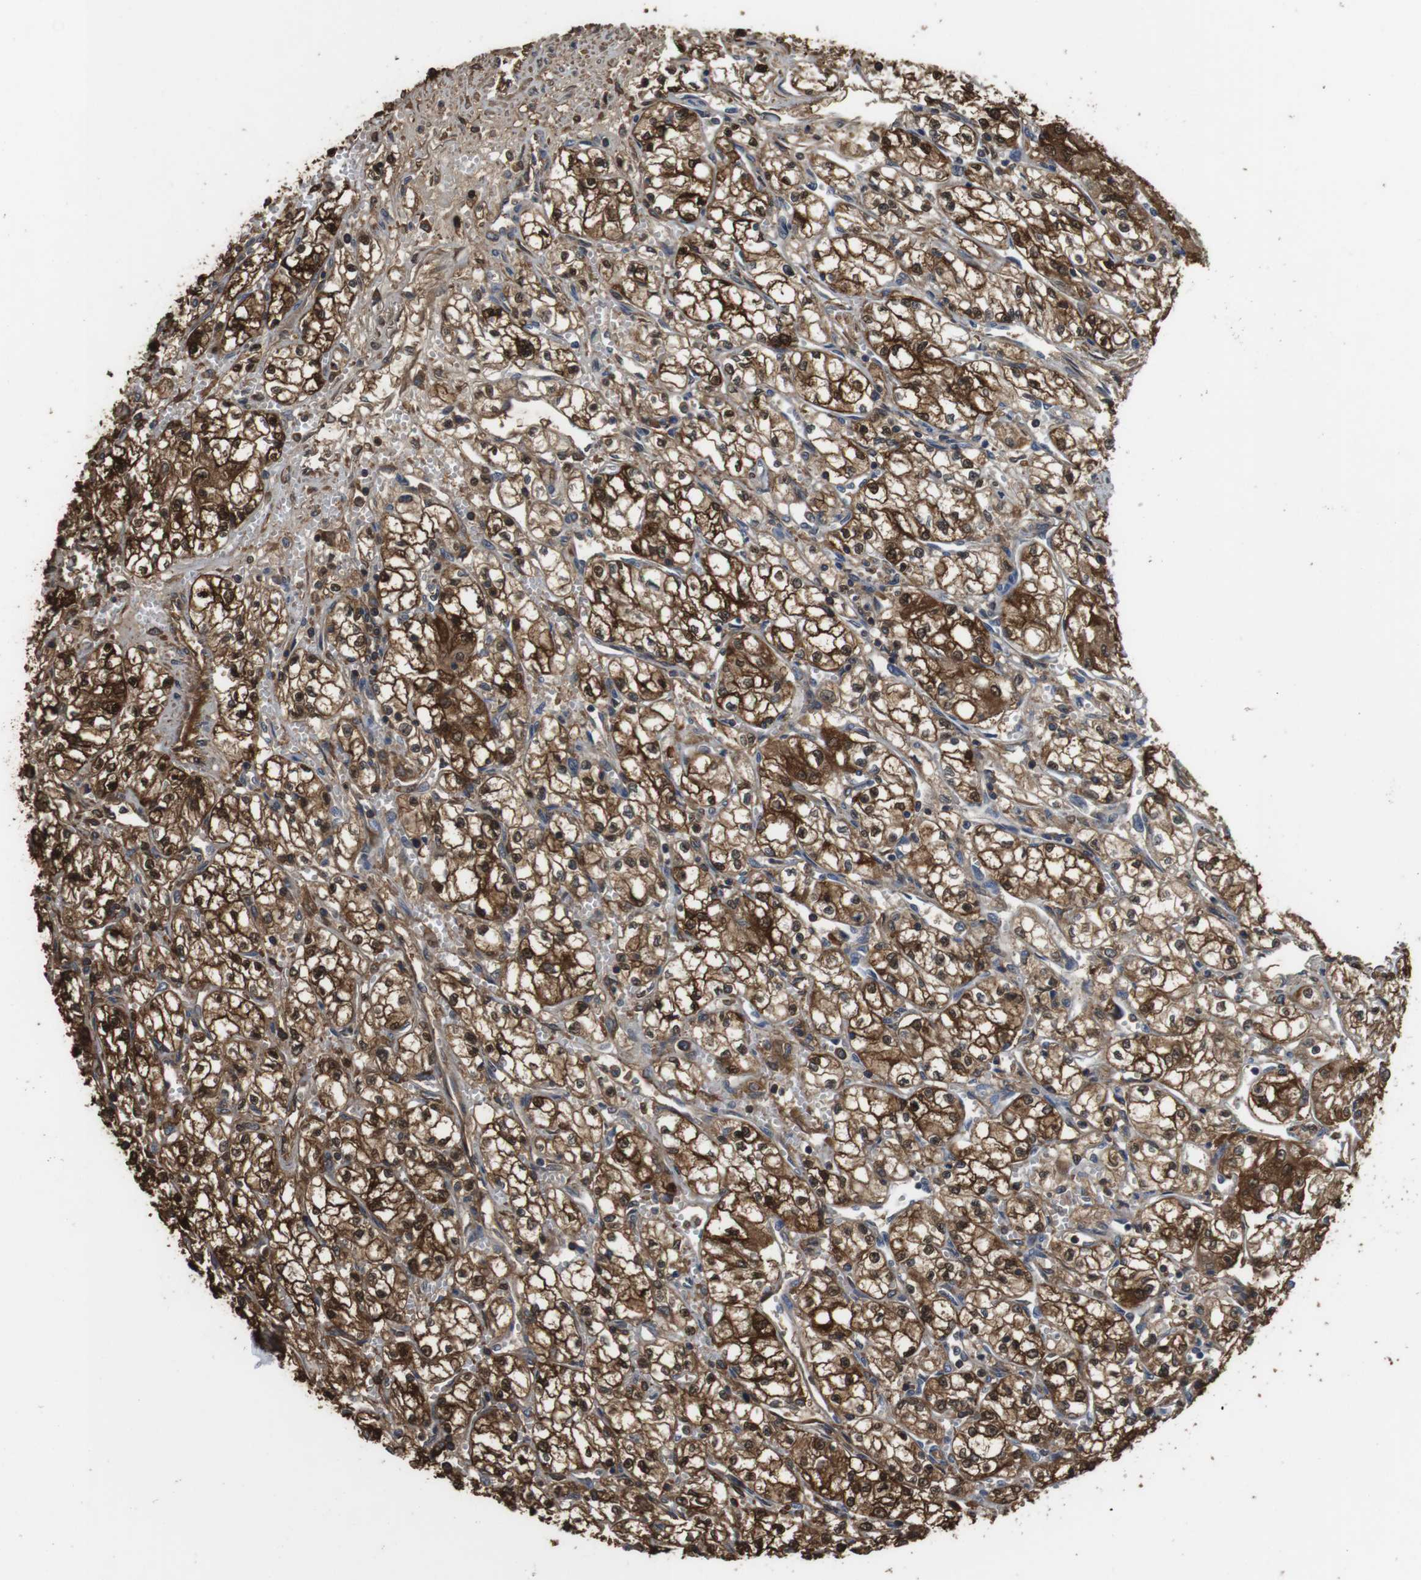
{"staining": {"intensity": "strong", "quantity": ">75%", "location": "cytoplasmic/membranous,nuclear"}, "tissue": "renal cancer", "cell_type": "Tumor cells", "image_type": "cancer", "snomed": [{"axis": "morphology", "description": "Normal tissue, NOS"}, {"axis": "morphology", "description": "Adenocarcinoma, NOS"}, {"axis": "topography", "description": "Kidney"}], "caption": "Brown immunohistochemical staining in human renal cancer reveals strong cytoplasmic/membranous and nuclear expression in approximately >75% of tumor cells.", "gene": "LDHA", "patient": {"sex": "male", "age": 59}}